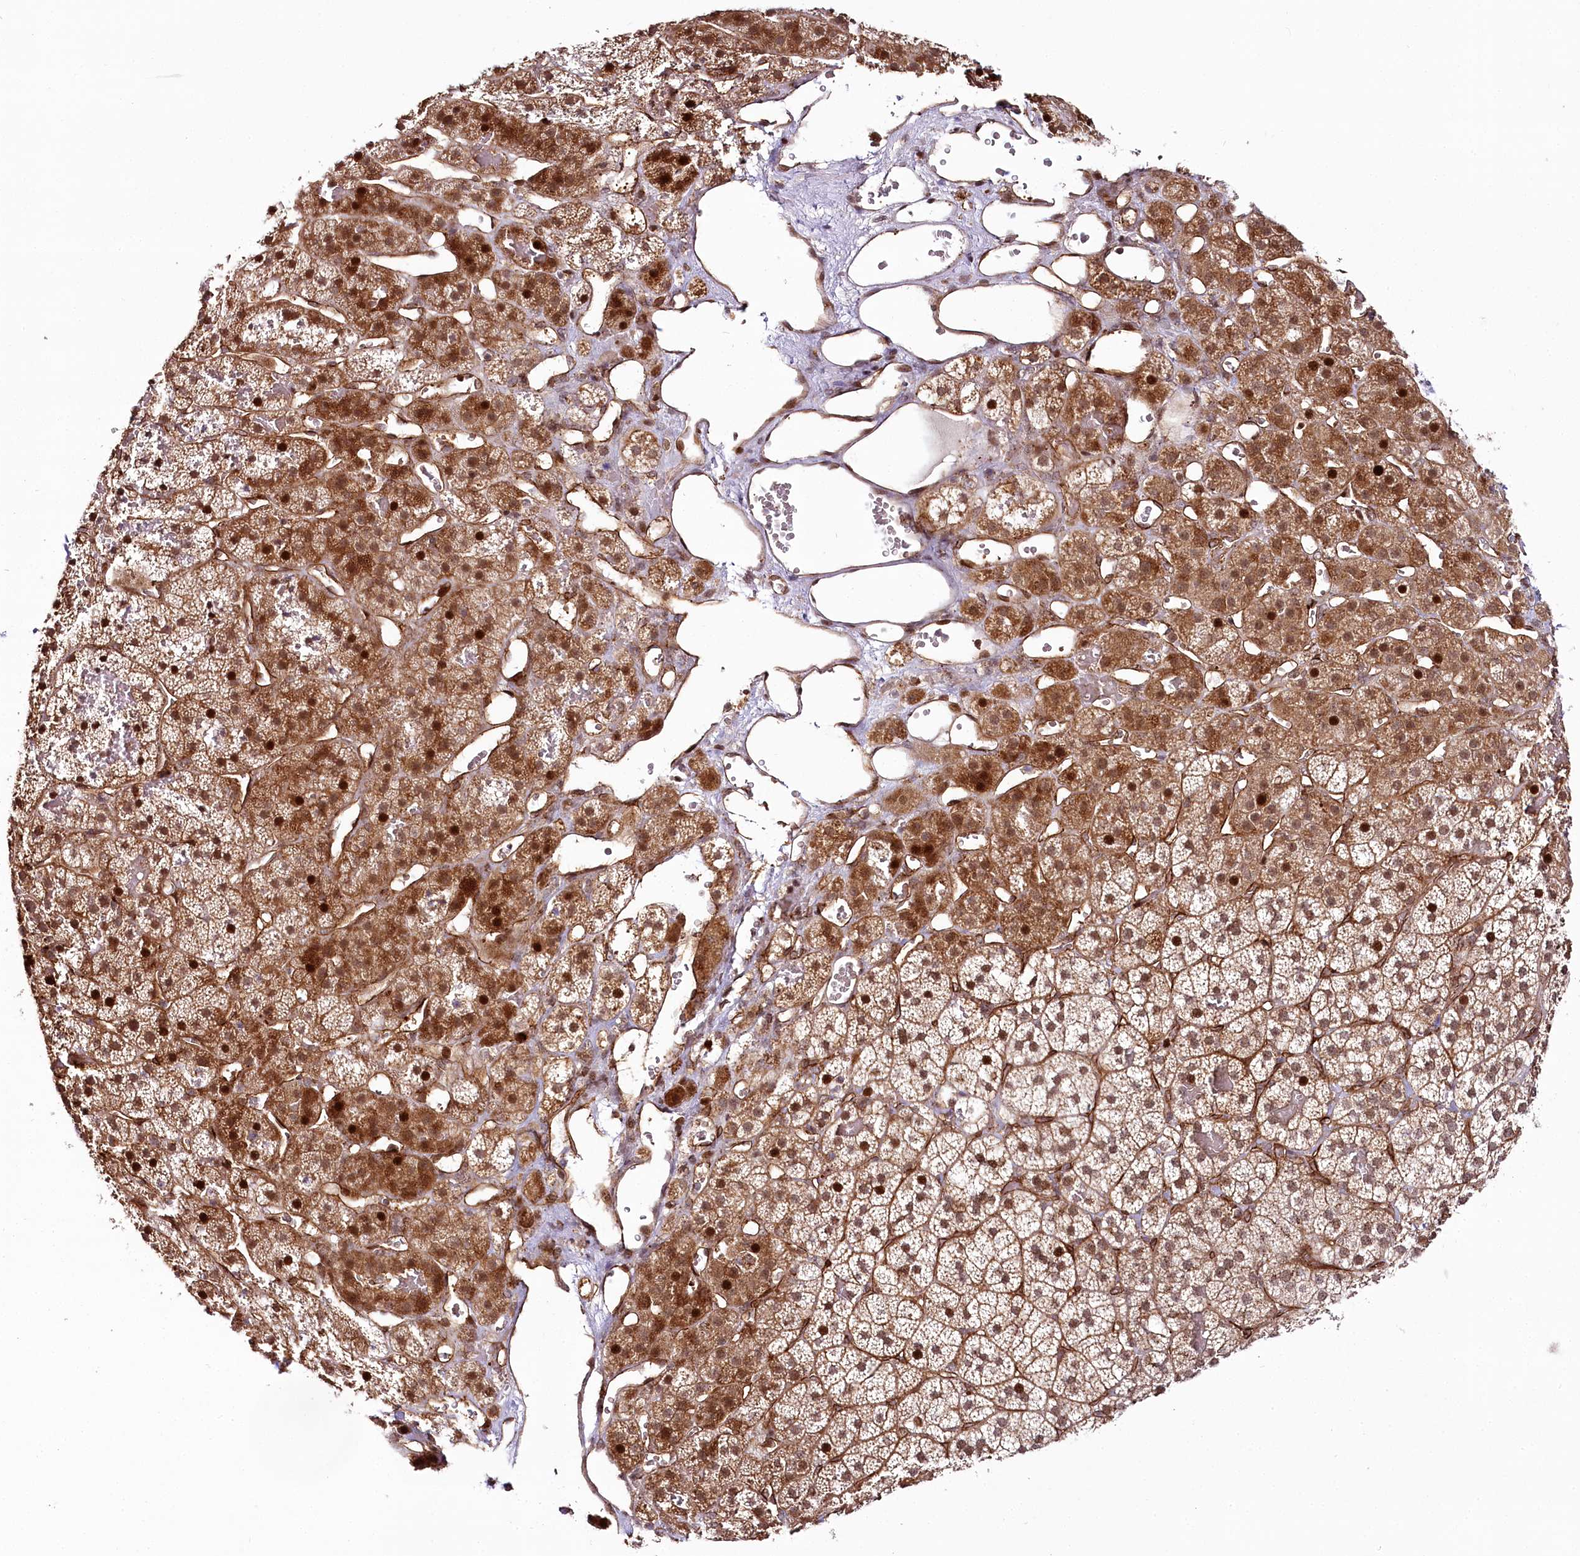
{"staining": {"intensity": "strong", "quantity": "25%-75%", "location": "cytoplasmic/membranous,nuclear"}, "tissue": "adrenal gland", "cell_type": "Glandular cells", "image_type": "normal", "snomed": [{"axis": "morphology", "description": "Normal tissue, NOS"}, {"axis": "topography", "description": "Adrenal gland"}], "caption": "IHC (DAB) staining of benign human adrenal gland displays strong cytoplasmic/membranous,nuclear protein positivity in about 25%-75% of glandular cells. The protein of interest is shown in brown color, while the nuclei are stained blue.", "gene": "COPG1", "patient": {"sex": "female", "age": 44}}